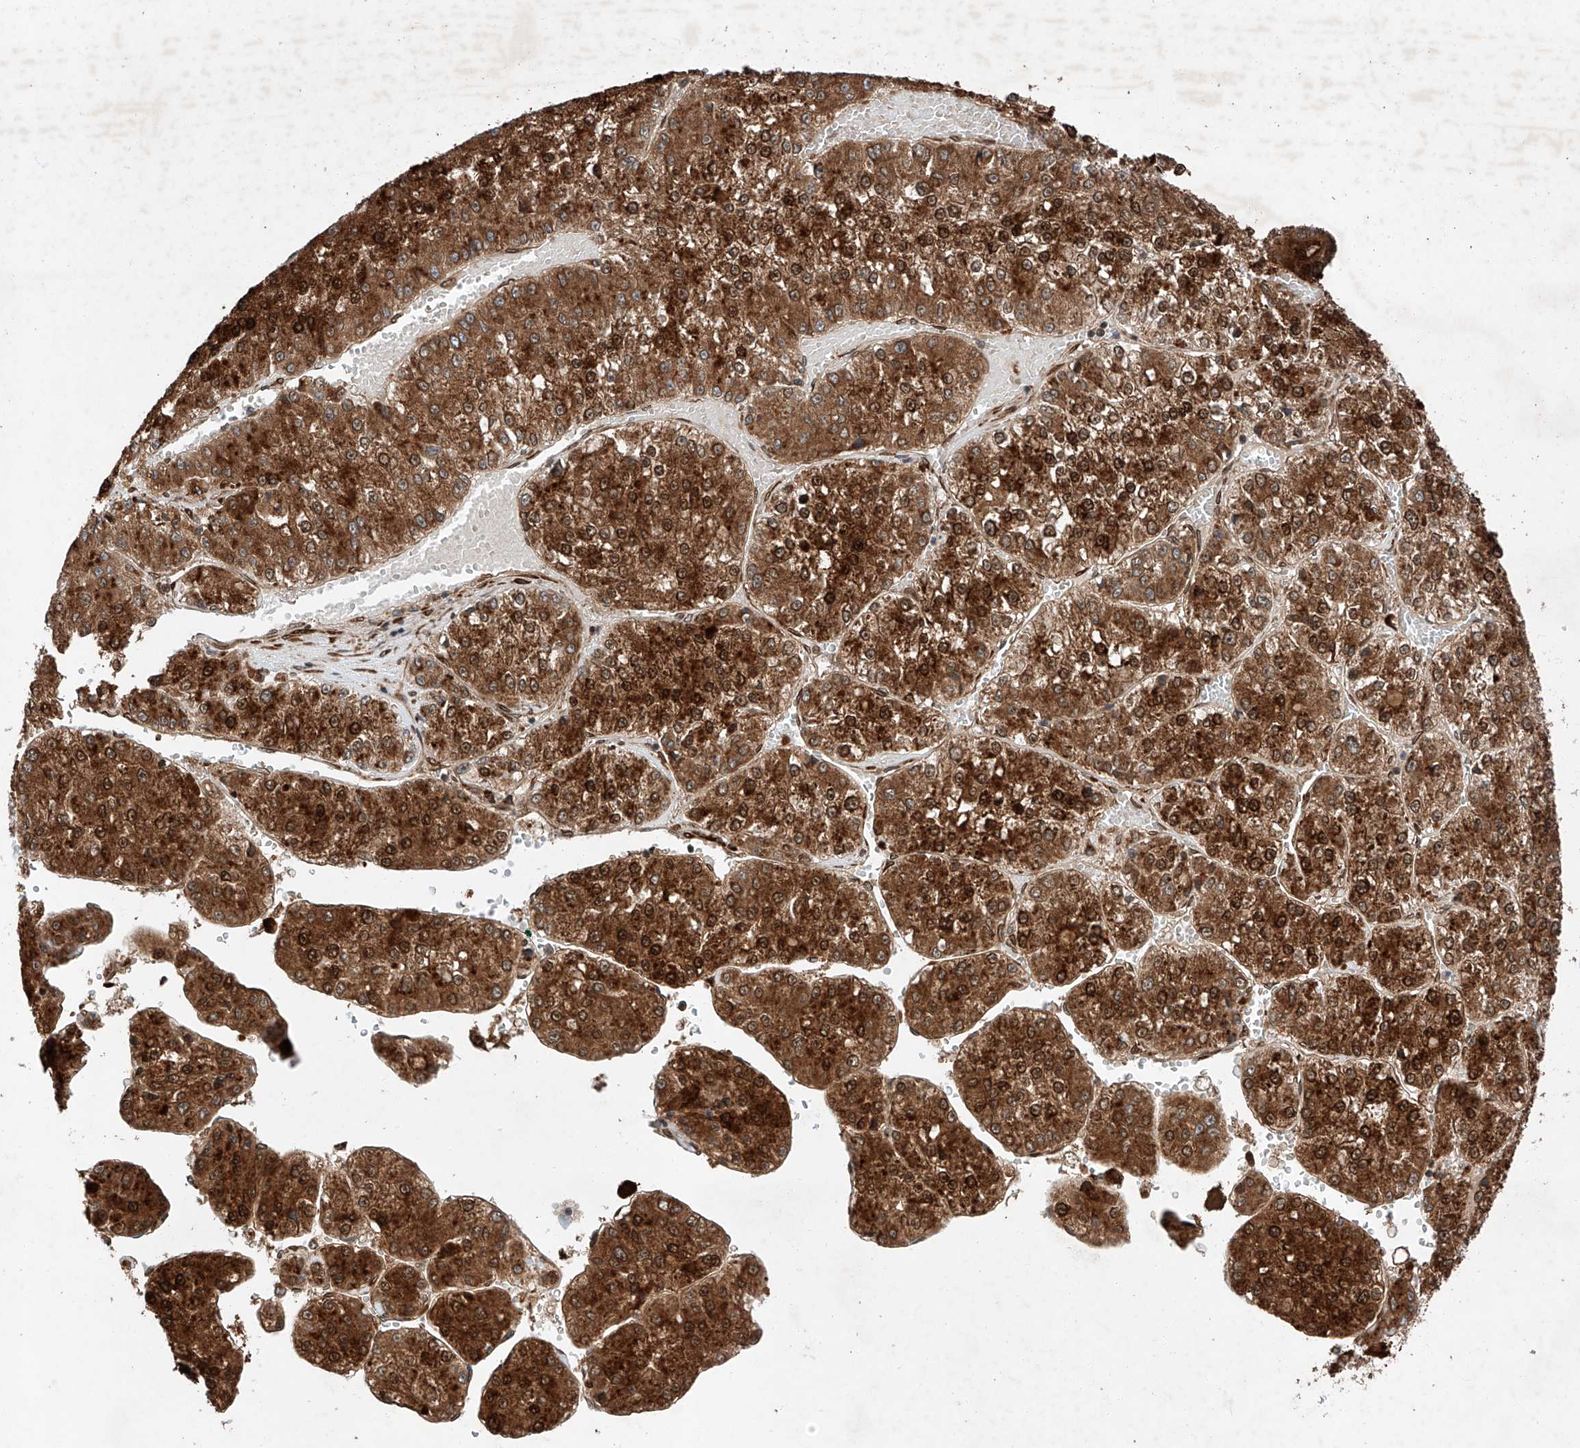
{"staining": {"intensity": "strong", "quantity": ">75%", "location": "cytoplasmic/membranous,nuclear"}, "tissue": "liver cancer", "cell_type": "Tumor cells", "image_type": "cancer", "snomed": [{"axis": "morphology", "description": "Carcinoma, Hepatocellular, NOS"}, {"axis": "topography", "description": "Liver"}], "caption": "IHC (DAB) staining of liver cancer shows strong cytoplasmic/membranous and nuclear protein staining in about >75% of tumor cells.", "gene": "ZFP28", "patient": {"sex": "female", "age": 73}}